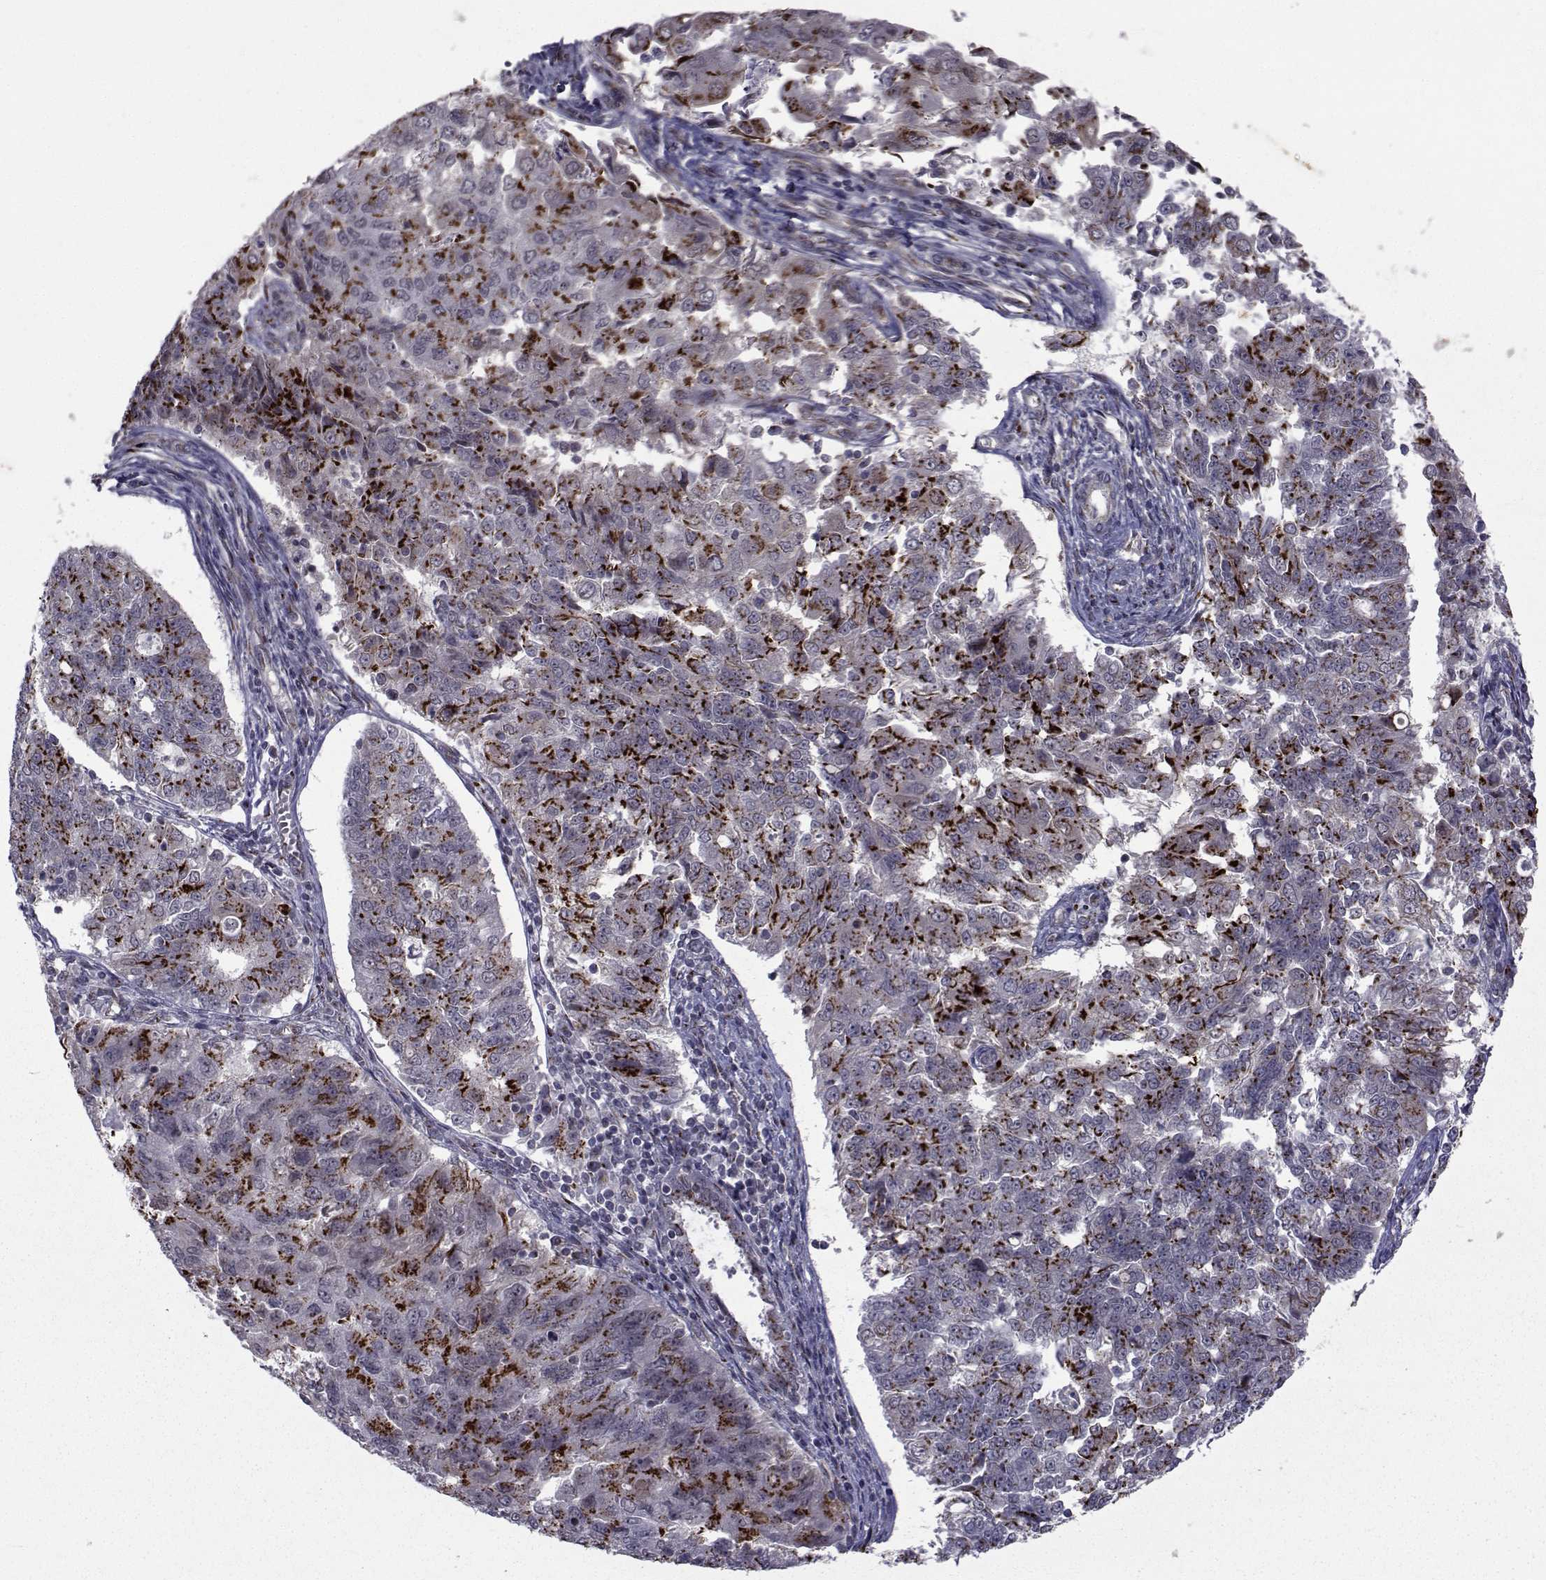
{"staining": {"intensity": "strong", "quantity": "25%-75%", "location": "cytoplasmic/membranous"}, "tissue": "endometrial cancer", "cell_type": "Tumor cells", "image_type": "cancer", "snomed": [{"axis": "morphology", "description": "Adenocarcinoma, NOS"}, {"axis": "topography", "description": "Endometrium"}], "caption": "Endometrial cancer (adenocarcinoma) stained for a protein (brown) exhibits strong cytoplasmic/membranous positive expression in about 25%-75% of tumor cells.", "gene": "ATP6V1C2", "patient": {"sex": "female", "age": 43}}